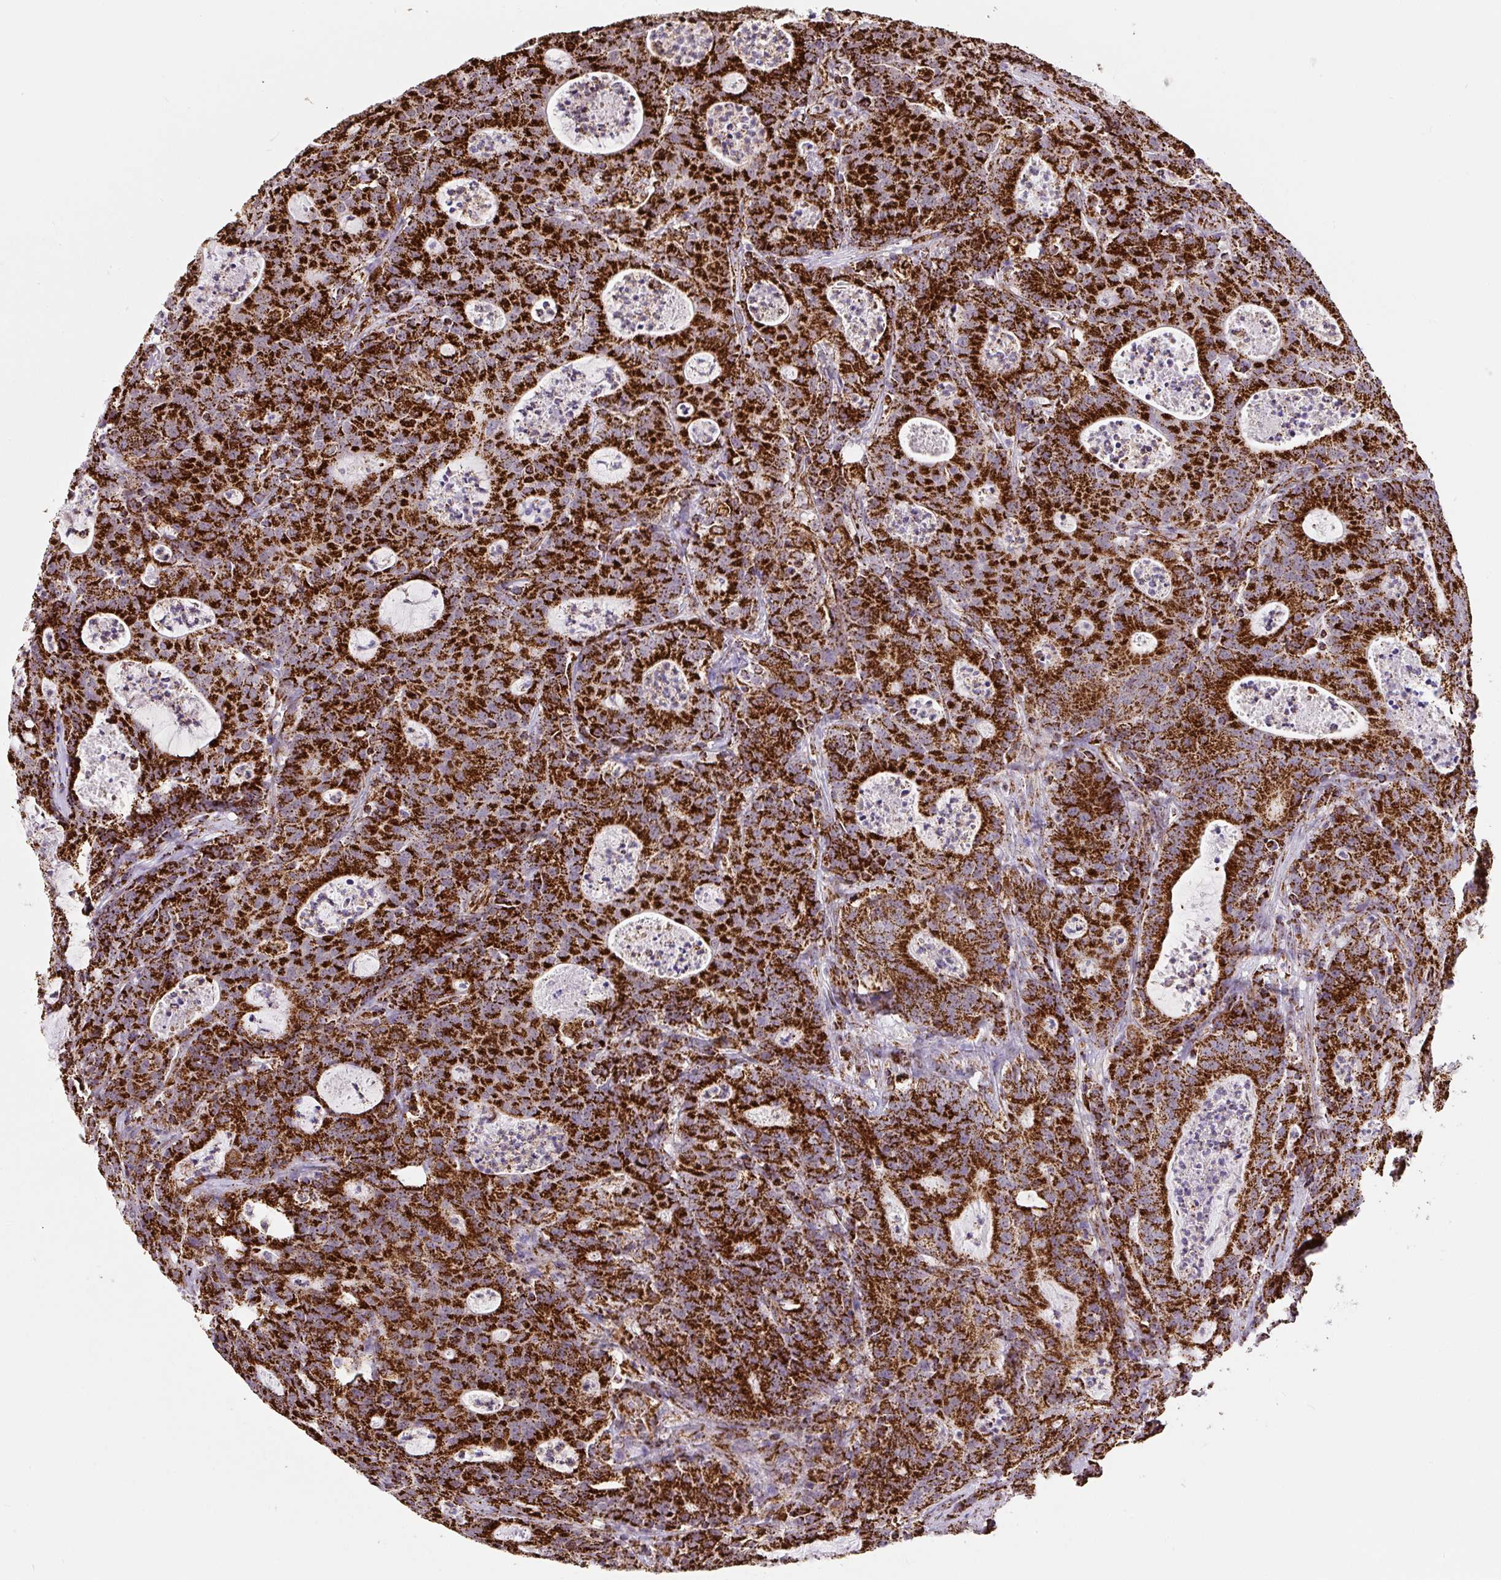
{"staining": {"intensity": "strong", "quantity": ">75%", "location": "cytoplasmic/membranous"}, "tissue": "colorectal cancer", "cell_type": "Tumor cells", "image_type": "cancer", "snomed": [{"axis": "morphology", "description": "Adenocarcinoma, NOS"}, {"axis": "topography", "description": "Colon"}], "caption": "High-power microscopy captured an immunohistochemistry (IHC) photomicrograph of colorectal cancer (adenocarcinoma), revealing strong cytoplasmic/membranous staining in about >75% of tumor cells. Using DAB (brown) and hematoxylin (blue) stains, captured at high magnification using brightfield microscopy.", "gene": "ATP5F1A", "patient": {"sex": "male", "age": 83}}